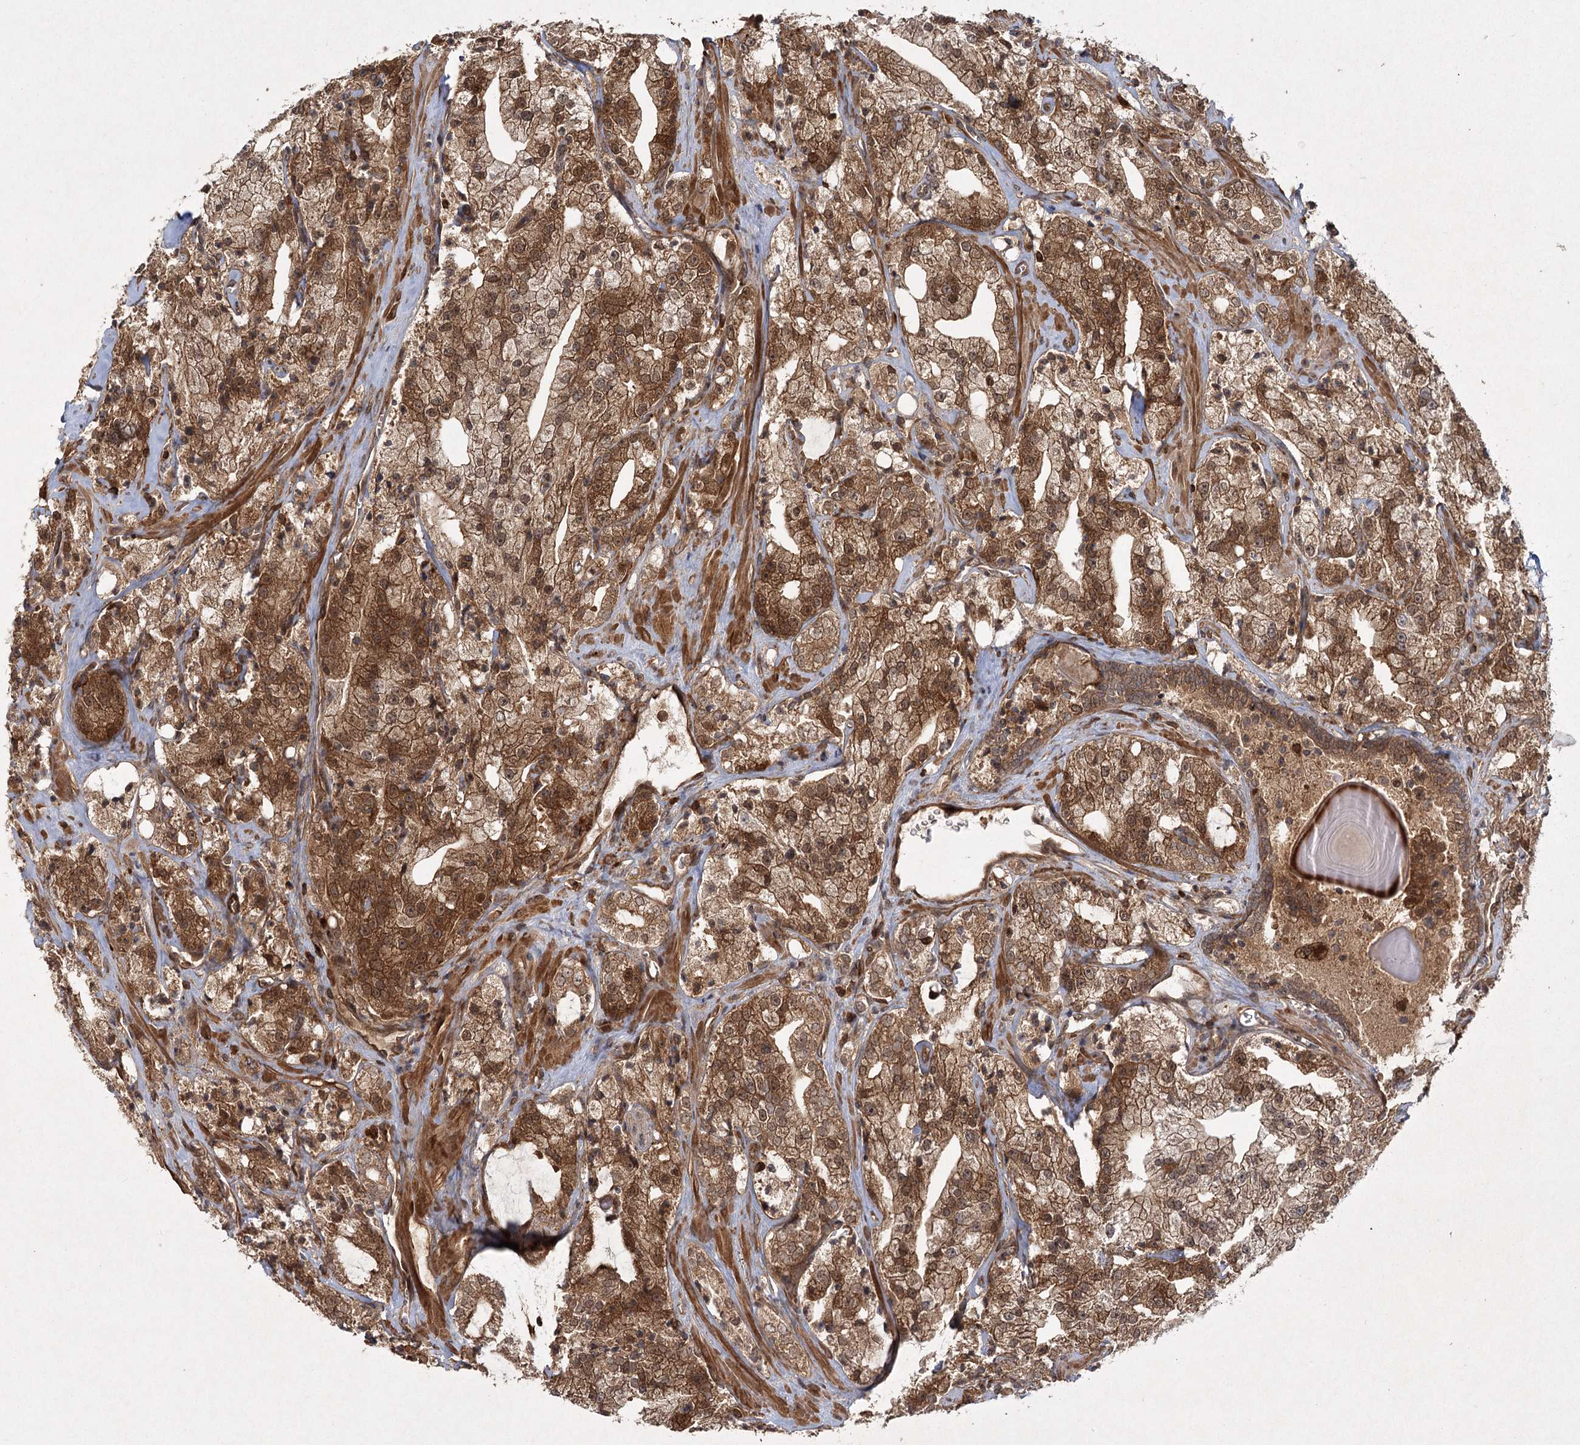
{"staining": {"intensity": "strong", "quantity": ">75%", "location": "cytoplasmic/membranous,nuclear"}, "tissue": "prostate cancer", "cell_type": "Tumor cells", "image_type": "cancer", "snomed": [{"axis": "morphology", "description": "Adenocarcinoma, High grade"}, {"axis": "topography", "description": "Prostate"}], "caption": "High-magnification brightfield microscopy of prostate cancer (adenocarcinoma (high-grade)) stained with DAB (3,3'-diaminobenzidine) (brown) and counterstained with hematoxylin (blue). tumor cells exhibit strong cytoplasmic/membranous and nuclear expression is identified in approximately>75% of cells.", "gene": "MDFIC", "patient": {"sex": "male", "age": 64}}